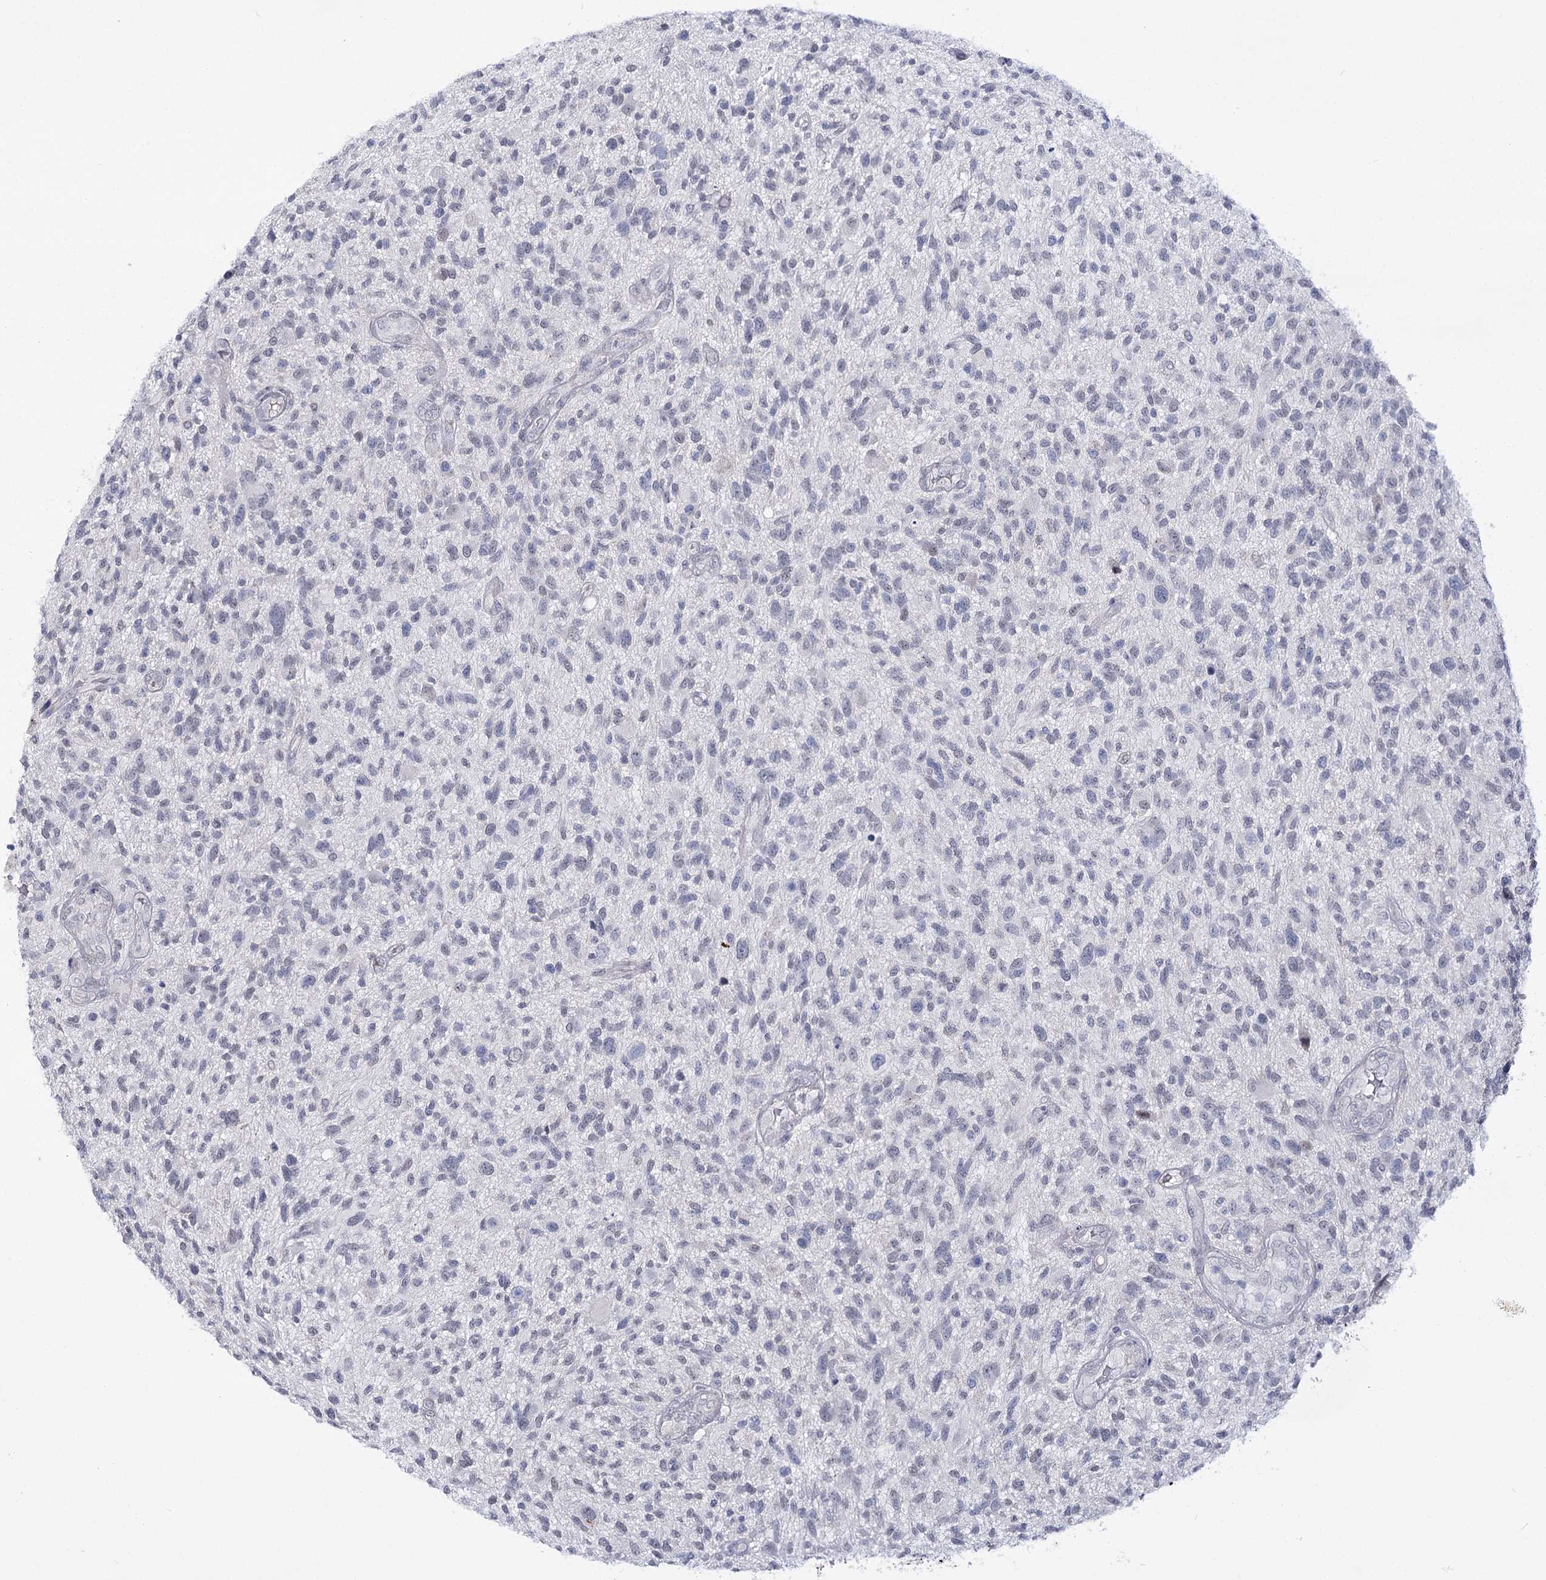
{"staining": {"intensity": "negative", "quantity": "none", "location": "none"}, "tissue": "glioma", "cell_type": "Tumor cells", "image_type": "cancer", "snomed": [{"axis": "morphology", "description": "Glioma, malignant, High grade"}, {"axis": "topography", "description": "Brain"}], "caption": "DAB immunohistochemical staining of human malignant high-grade glioma reveals no significant positivity in tumor cells. (Brightfield microscopy of DAB (3,3'-diaminobenzidine) IHC at high magnification).", "gene": "ATP10B", "patient": {"sex": "male", "age": 47}}